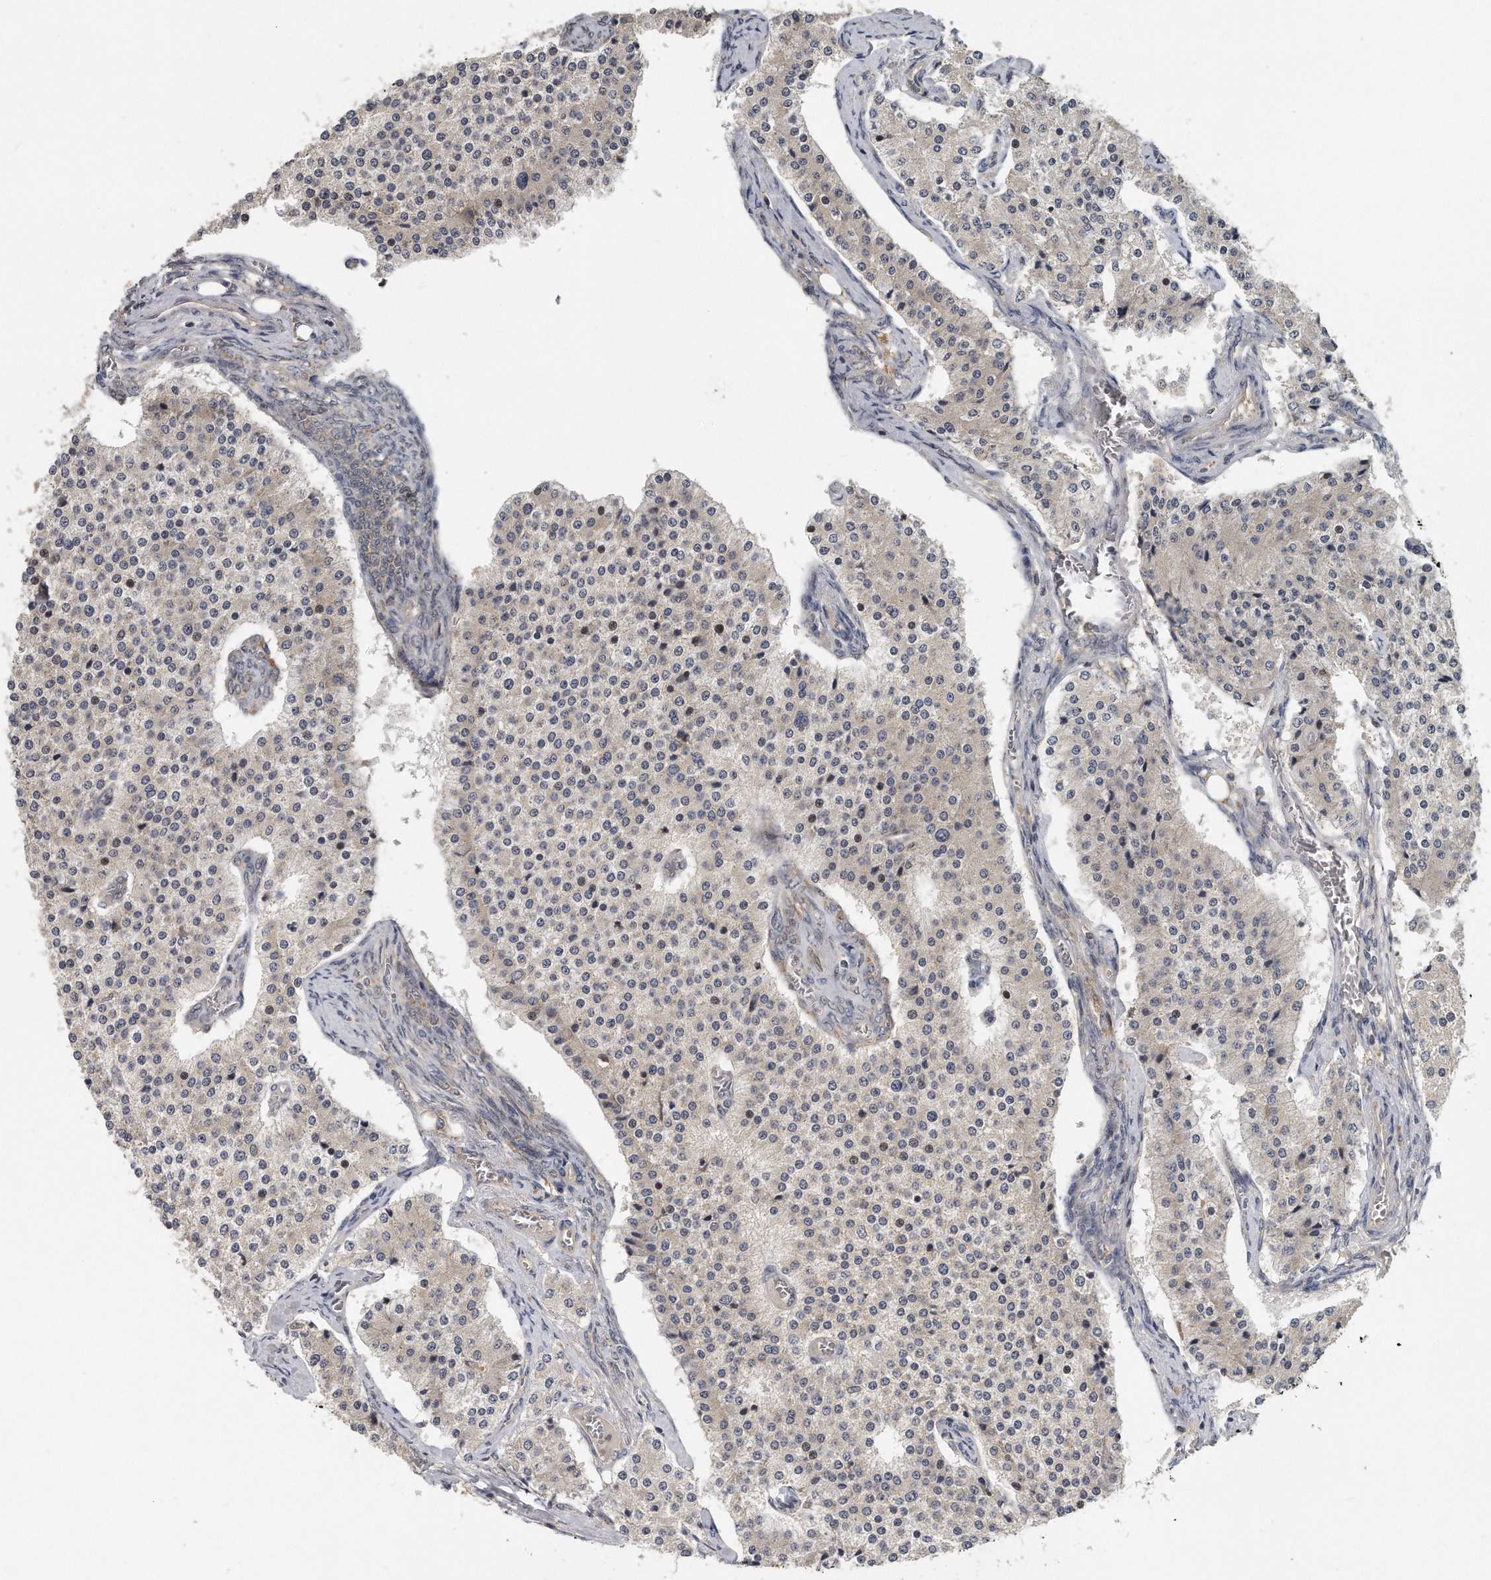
{"staining": {"intensity": "negative", "quantity": "none", "location": "none"}, "tissue": "carcinoid", "cell_type": "Tumor cells", "image_type": "cancer", "snomed": [{"axis": "morphology", "description": "Carcinoid, malignant, NOS"}, {"axis": "topography", "description": "Colon"}], "caption": "Human carcinoid stained for a protein using immunohistochemistry demonstrates no positivity in tumor cells.", "gene": "EIF3I", "patient": {"sex": "female", "age": 52}}